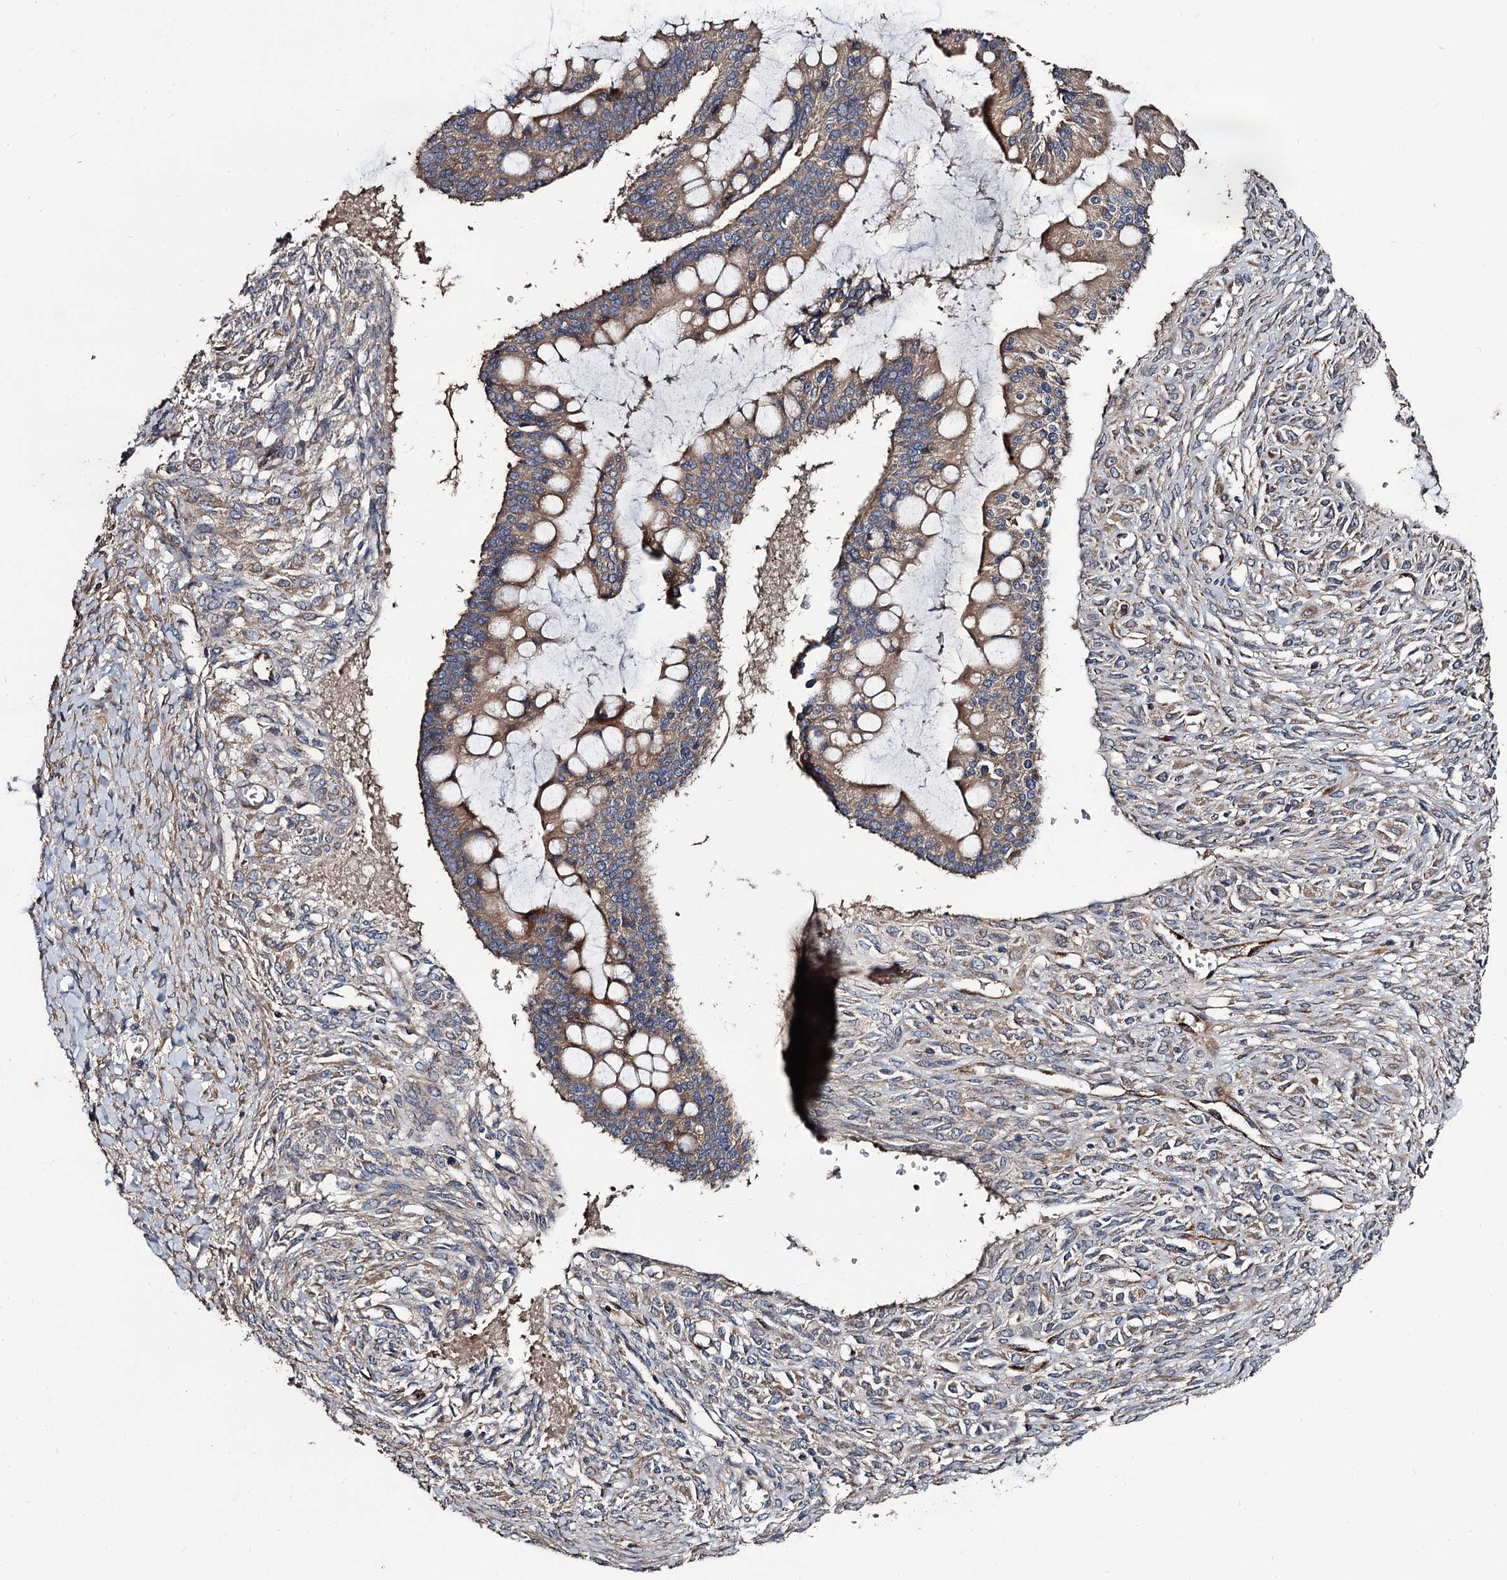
{"staining": {"intensity": "moderate", "quantity": ">75%", "location": "cytoplasmic/membranous"}, "tissue": "ovarian cancer", "cell_type": "Tumor cells", "image_type": "cancer", "snomed": [{"axis": "morphology", "description": "Cystadenocarcinoma, mucinous, NOS"}, {"axis": "topography", "description": "Ovary"}], "caption": "Mucinous cystadenocarcinoma (ovarian) stained with DAB (3,3'-diaminobenzidine) immunohistochemistry exhibits medium levels of moderate cytoplasmic/membranous expression in about >75% of tumor cells.", "gene": "RASSF1", "patient": {"sex": "female", "age": 73}}